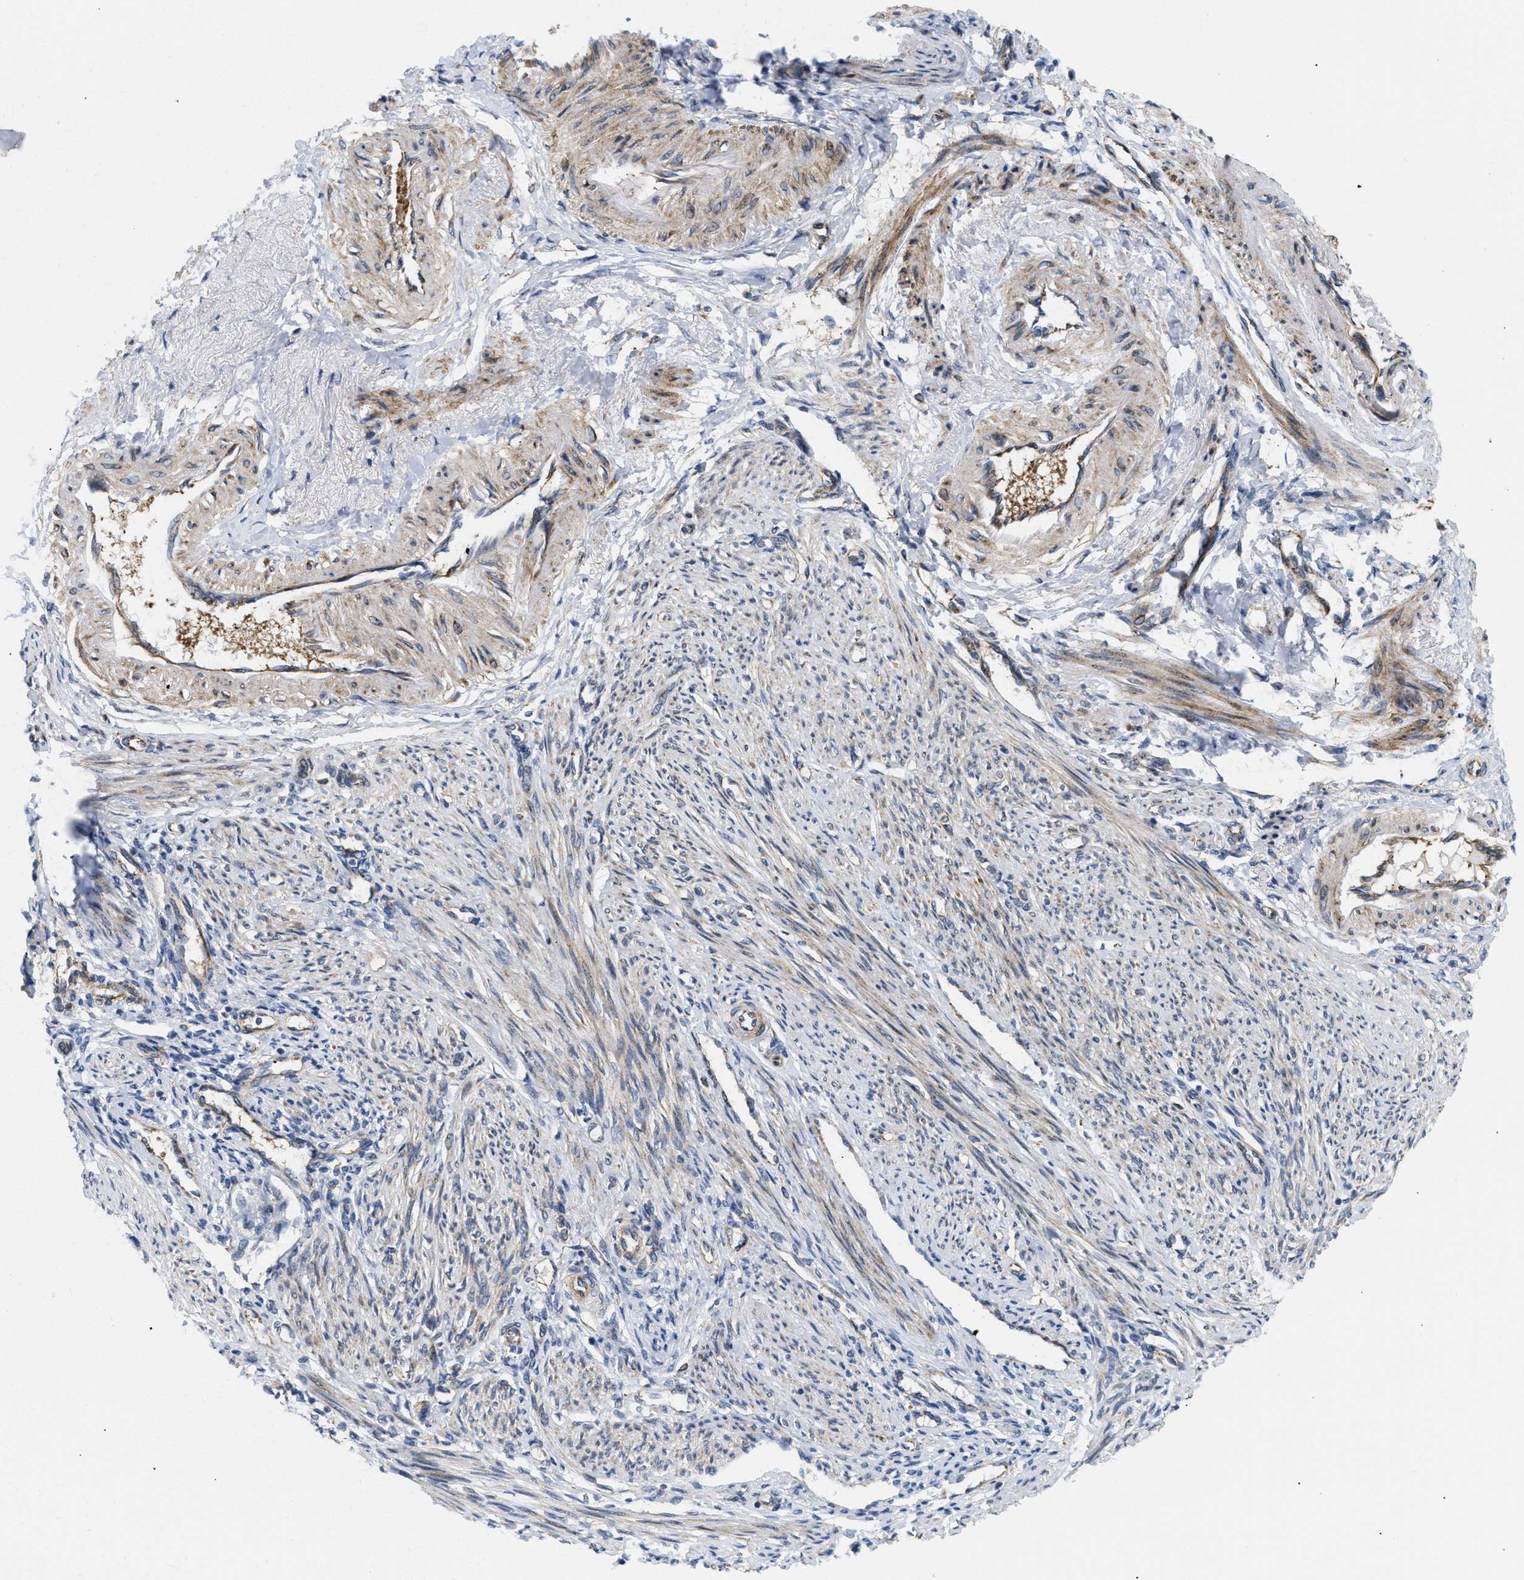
{"staining": {"intensity": "moderate", "quantity": "25%-75%", "location": "cytoplasmic/membranous"}, "tissue": "endometrium", "cell_type": "Cells in endometrial stroma", "image_type": "normal", "snomed": [{"axis": "morphology", "description": "Normal tissue, NOS"}, {"axis": "topography", "description": "Endometrium"}], "caption": "Human endometrium stained for a protein (brown) shows moderate cytoplasmic/membranous positive staining in about 25%-75% of cells in endometrial stroma.", "gene": "DCTN4", "patient": {"sex": "female", "age": 42}}